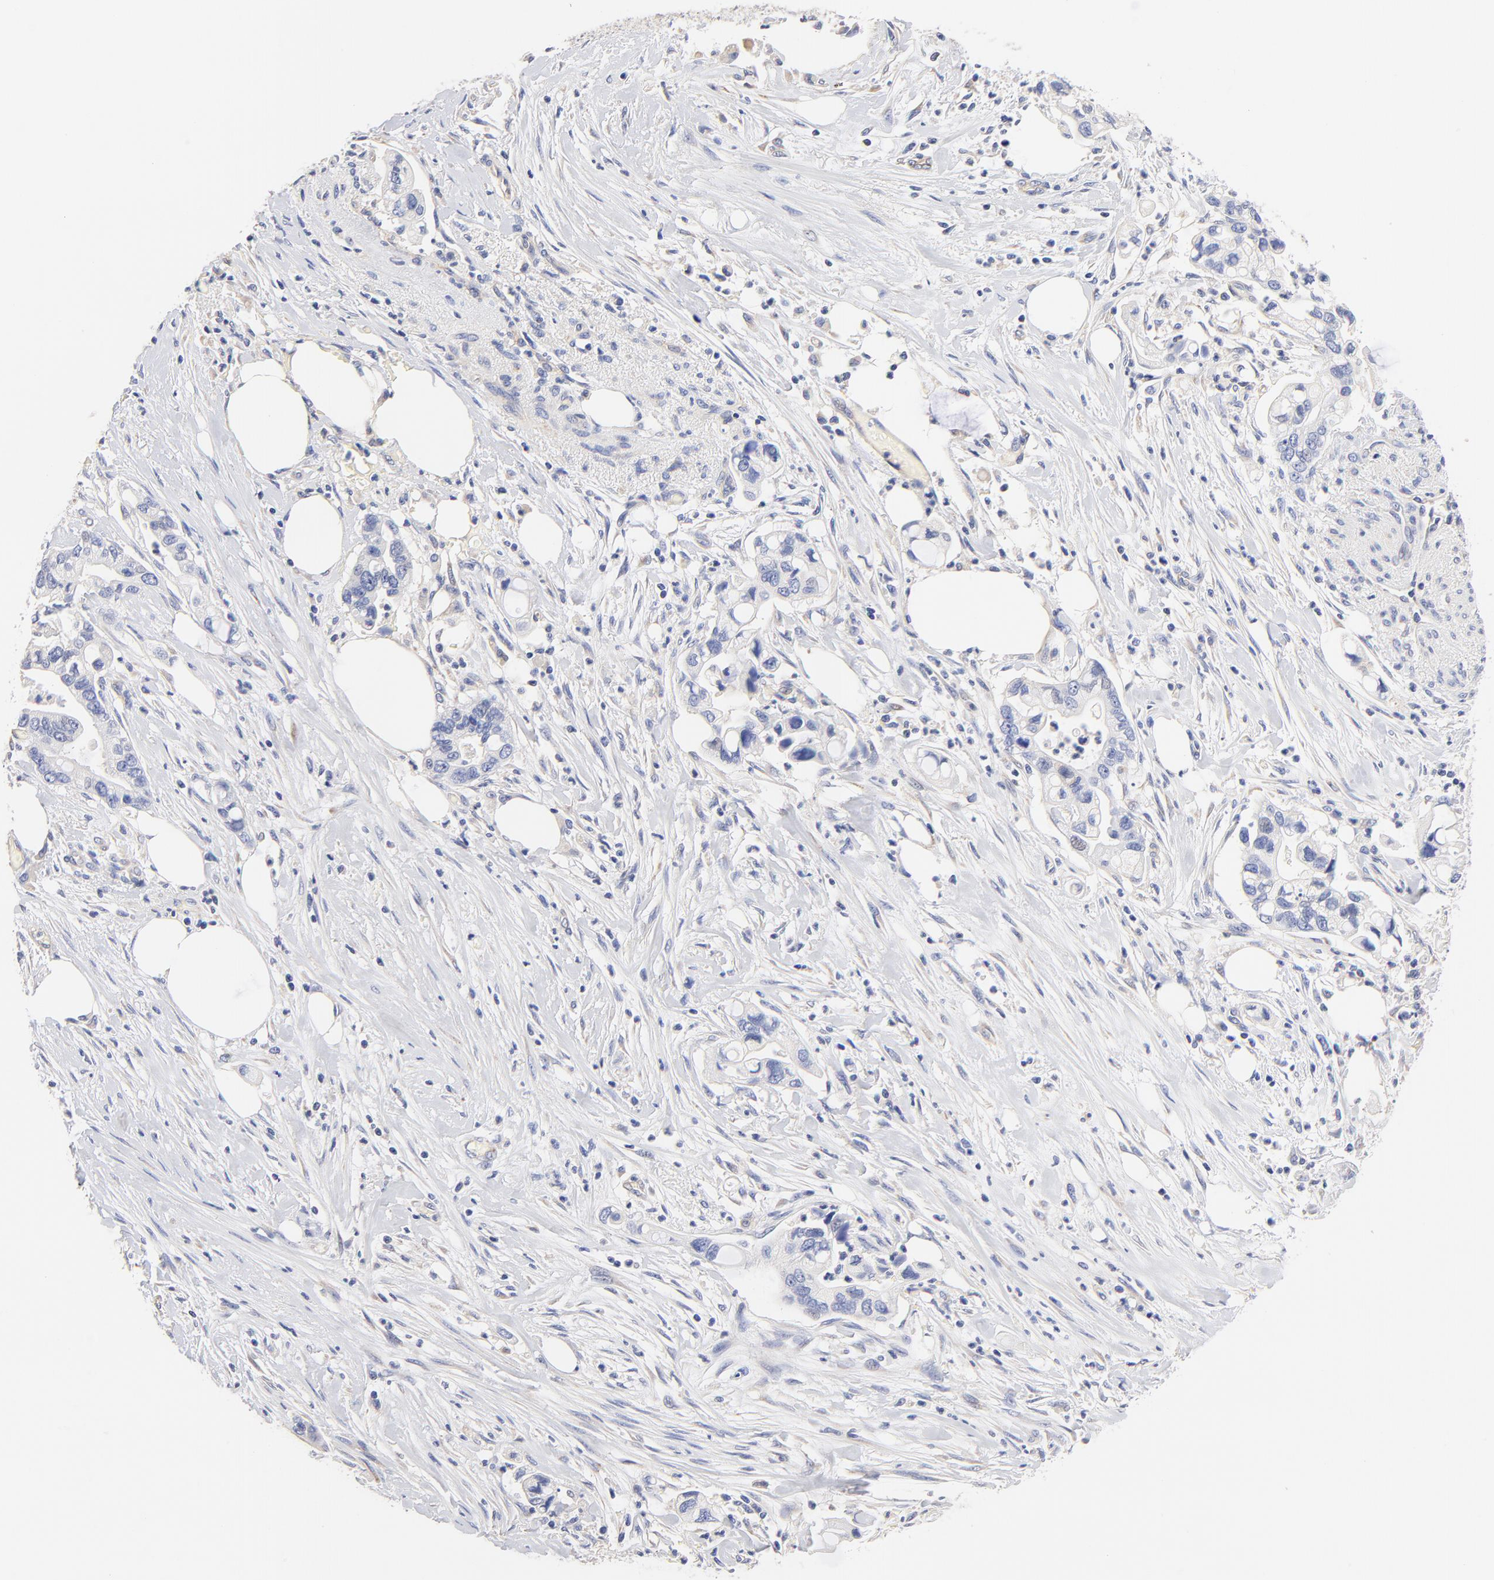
{"staining": {"intensity": "negative", "quantity": "none", "location": "none"}, "tissue": "pancreatic cancer", "cell_type": "Tumor cells", "image_type": "cancer", "snomed": [{"axis": "morphology", "description": "Adenocarcinoma, NOS"}, {"axis": "topography", "description": "Pancreas"}], "caption": "Human pancreatic adenocarcinoma stained for a protein using immunohistochemistry (IHC) shows no positivity in tumor cells.", "gene": "HS3ST1", "patient": {"sex": "male", "age": 70}}